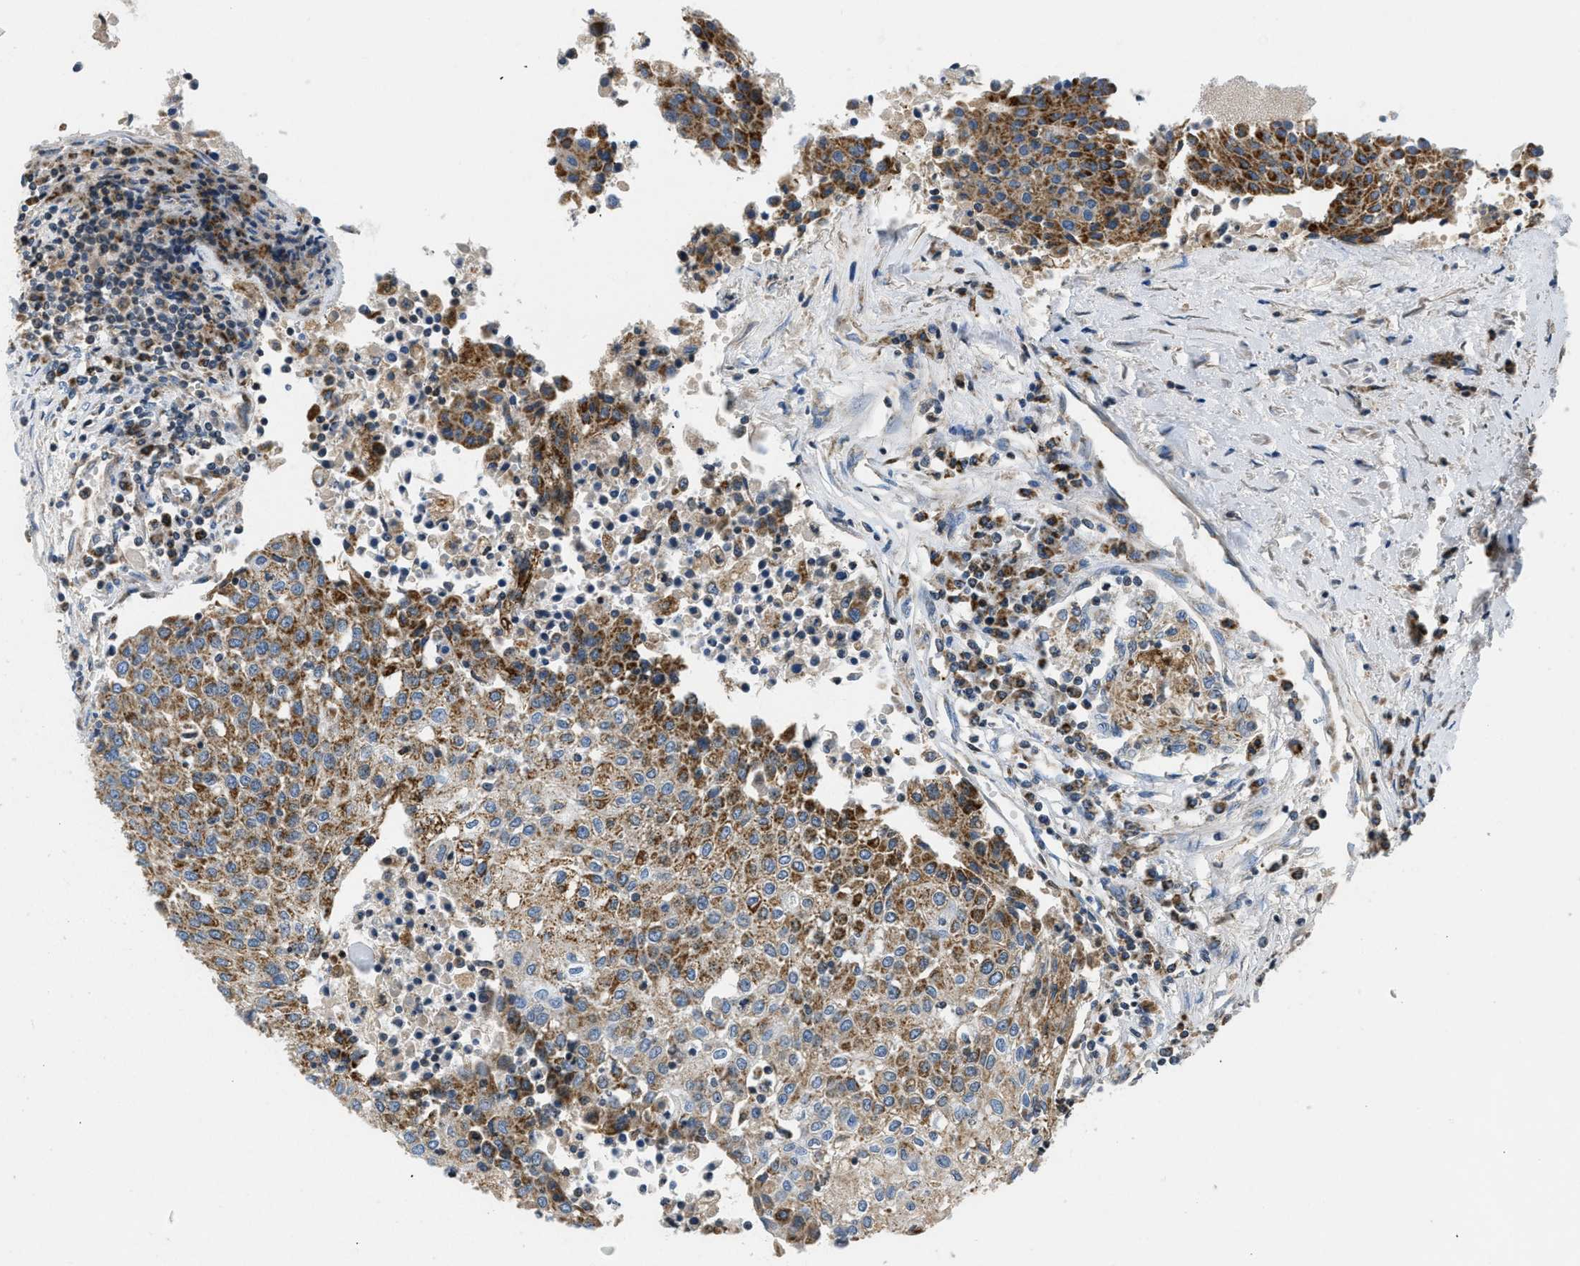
{"staining": {"intensity": "moderate", "quantity": ">75%", "location": "cytoplasmic/membranous"}, "tissue": "urothelial cancer", "cell_type": "Tumor cells", "image_type": "cancer", "snomed": [{"axis": "morphology", "description": "Urothelial carcinoma, High grade"}, {"axis": "topography", "description": "Urinary bladder"}], "caption": "Immunohistochemistry (IHC) image of human high-grade urothelial carcinoma stained for a protein (brown), which demonstrates medium levels of moderate cytoplasmic/membranous staining in about >75% of tumor cells.", "gene": "ACADVL", "patient": {"sex": "female", "age": 85}}